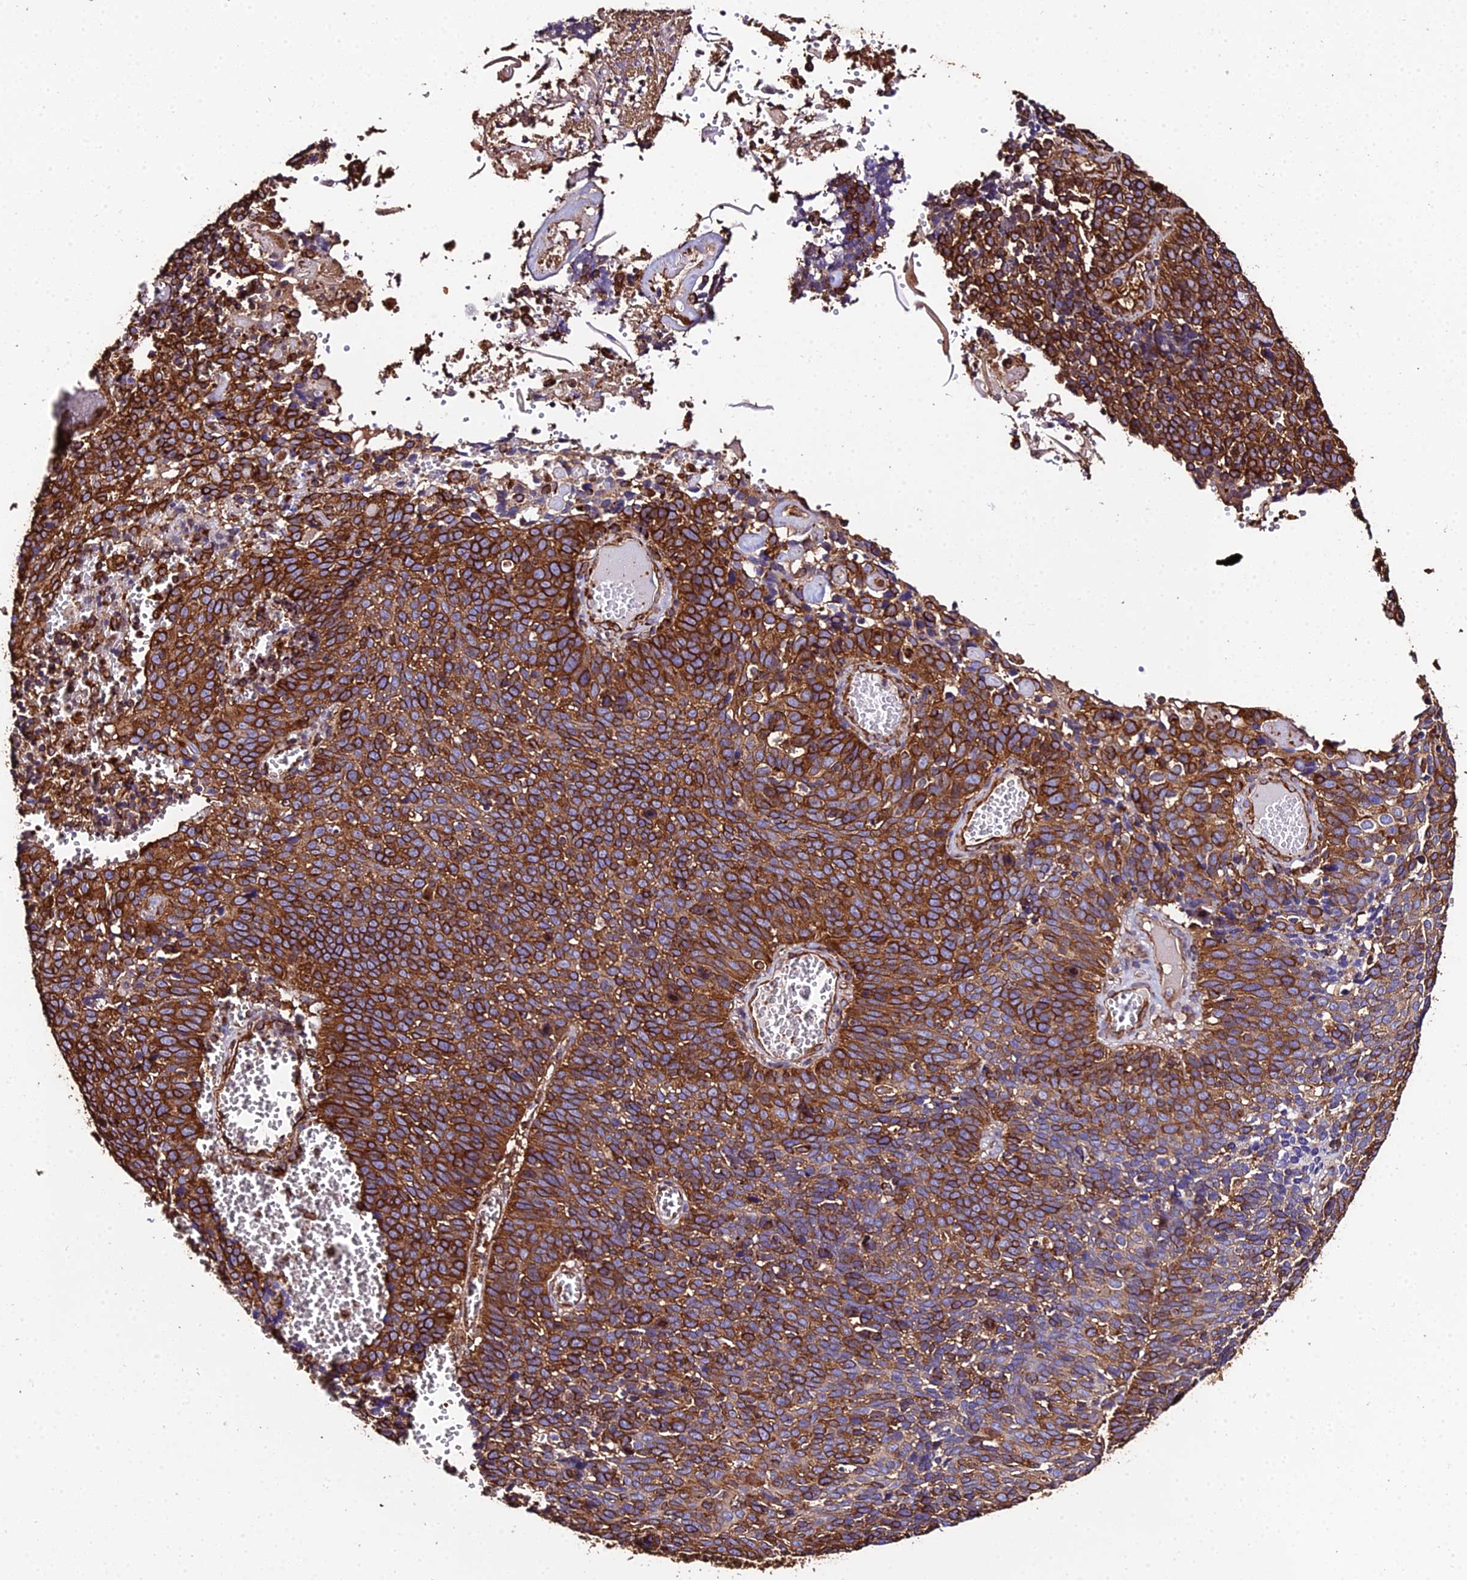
{"staining": {"intensity": "strong", "quantity": ">75%", "location": "cytoplasmic/membranous"}, "tissue": "cervical cancer", "cell_type": "Tumor cells", "image_type": "cancer", "snomed": [{"axis": "morphology", "description": "Squamous cell carcinoma, NOS"}, {"axis": "topography", "description": "Cervix"}], "caption": "About >75% of tumor cells in human cervical cancer (squamous cell carcinoma) exhibit strong cytoplasmic/membranous protein staining as visualized by brown immunohistochemical staining.", "gene": "TUBA3D", "patient": {"sex": "female", "age": 39}}